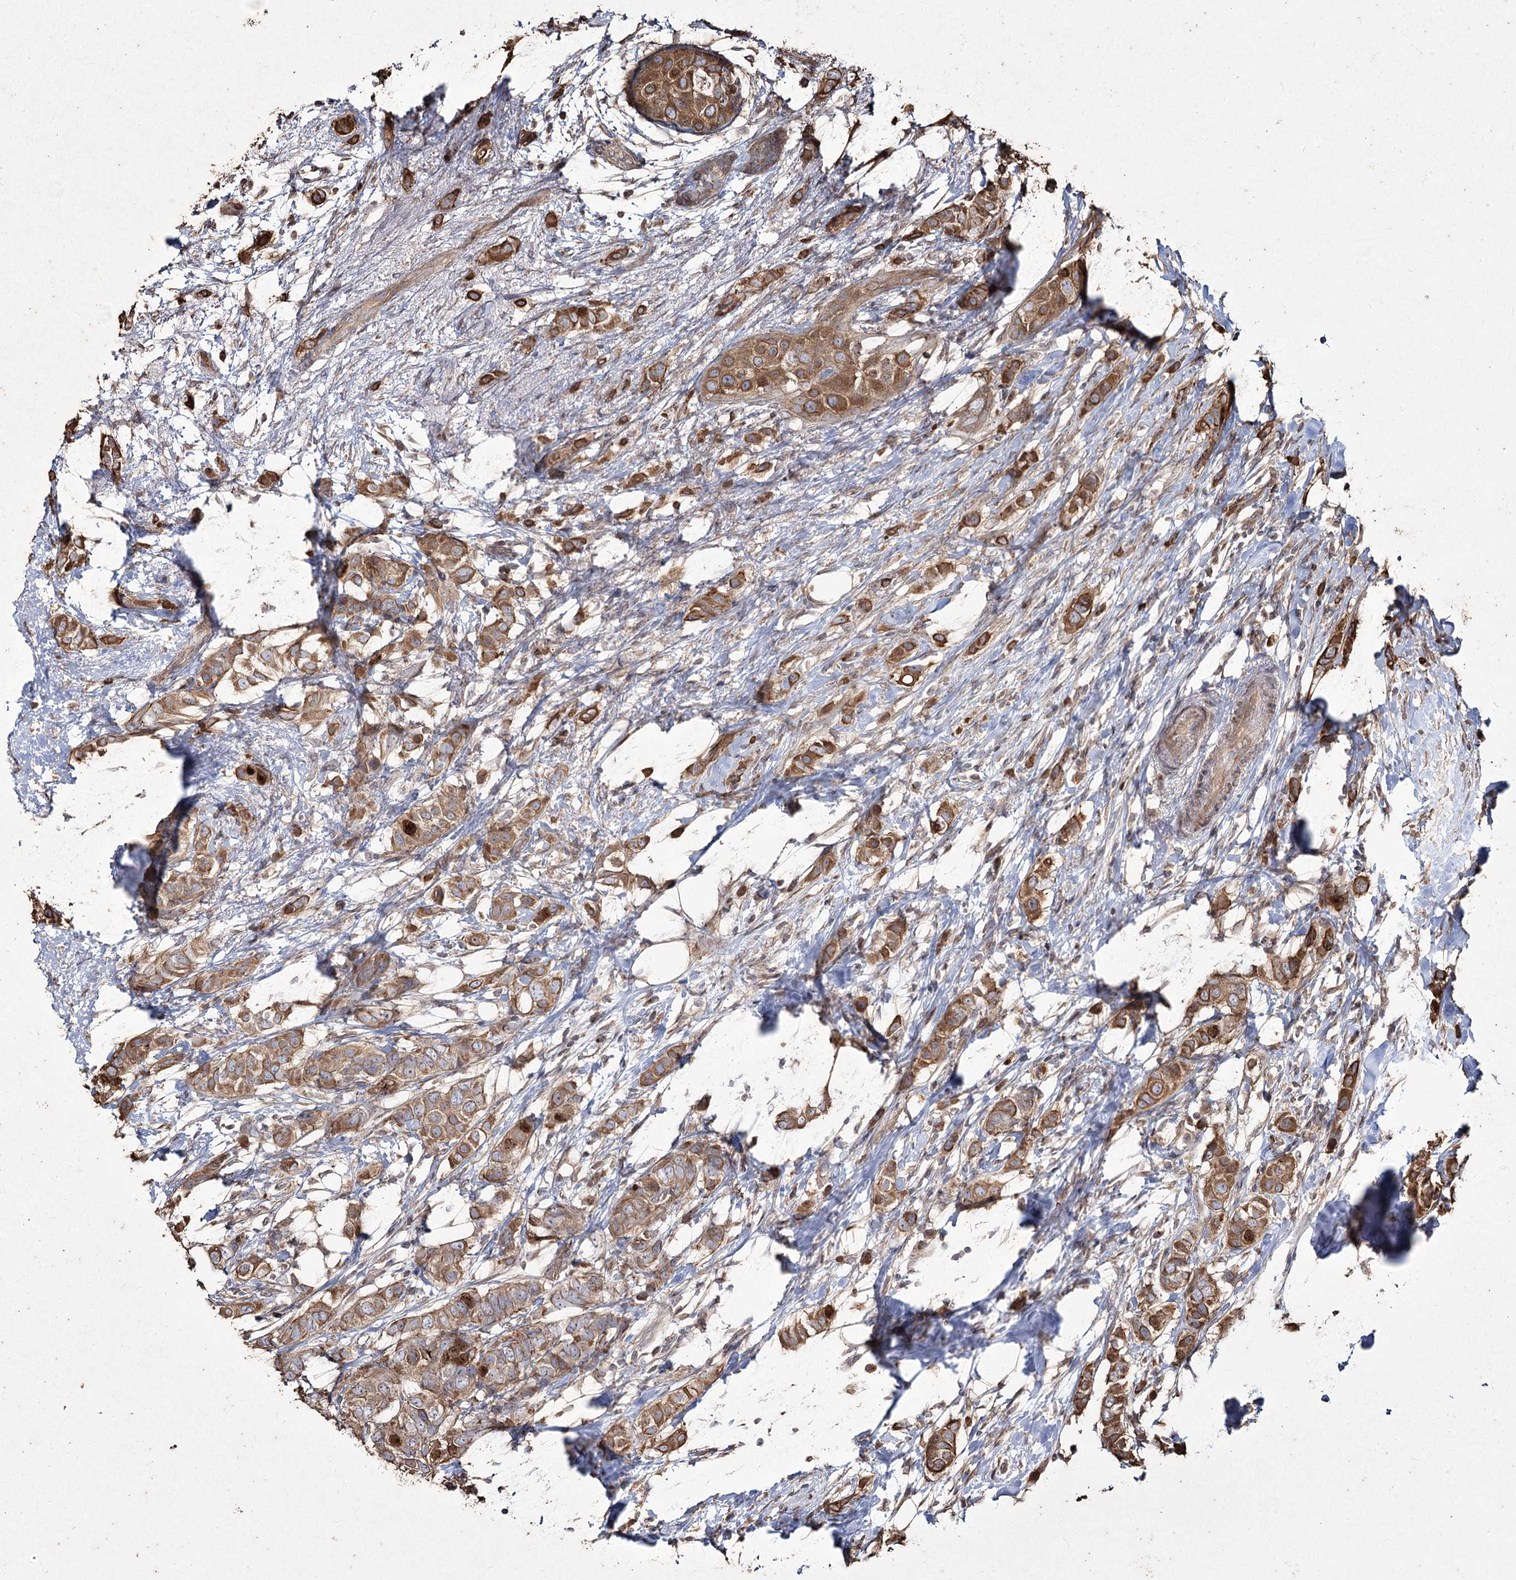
{"staining": {"intensity": "moderate", "quantity": ">75%", "location": "cytoplasmic/membranous"}, "tissue": "breast cancer", "cell_type": "Tumor cells", "image_type": "cancer", "snomed": [{"axis": "morphology", "description": "Lobular carcinoma"}, {"axis": "topography", "description": "Breast"}], "caption": "Human breast cancer stained with a protein marker reveals moderate staining in tumor cells.", "gene": "PRC1", "patient": {"sex": "female", "age": 51}}